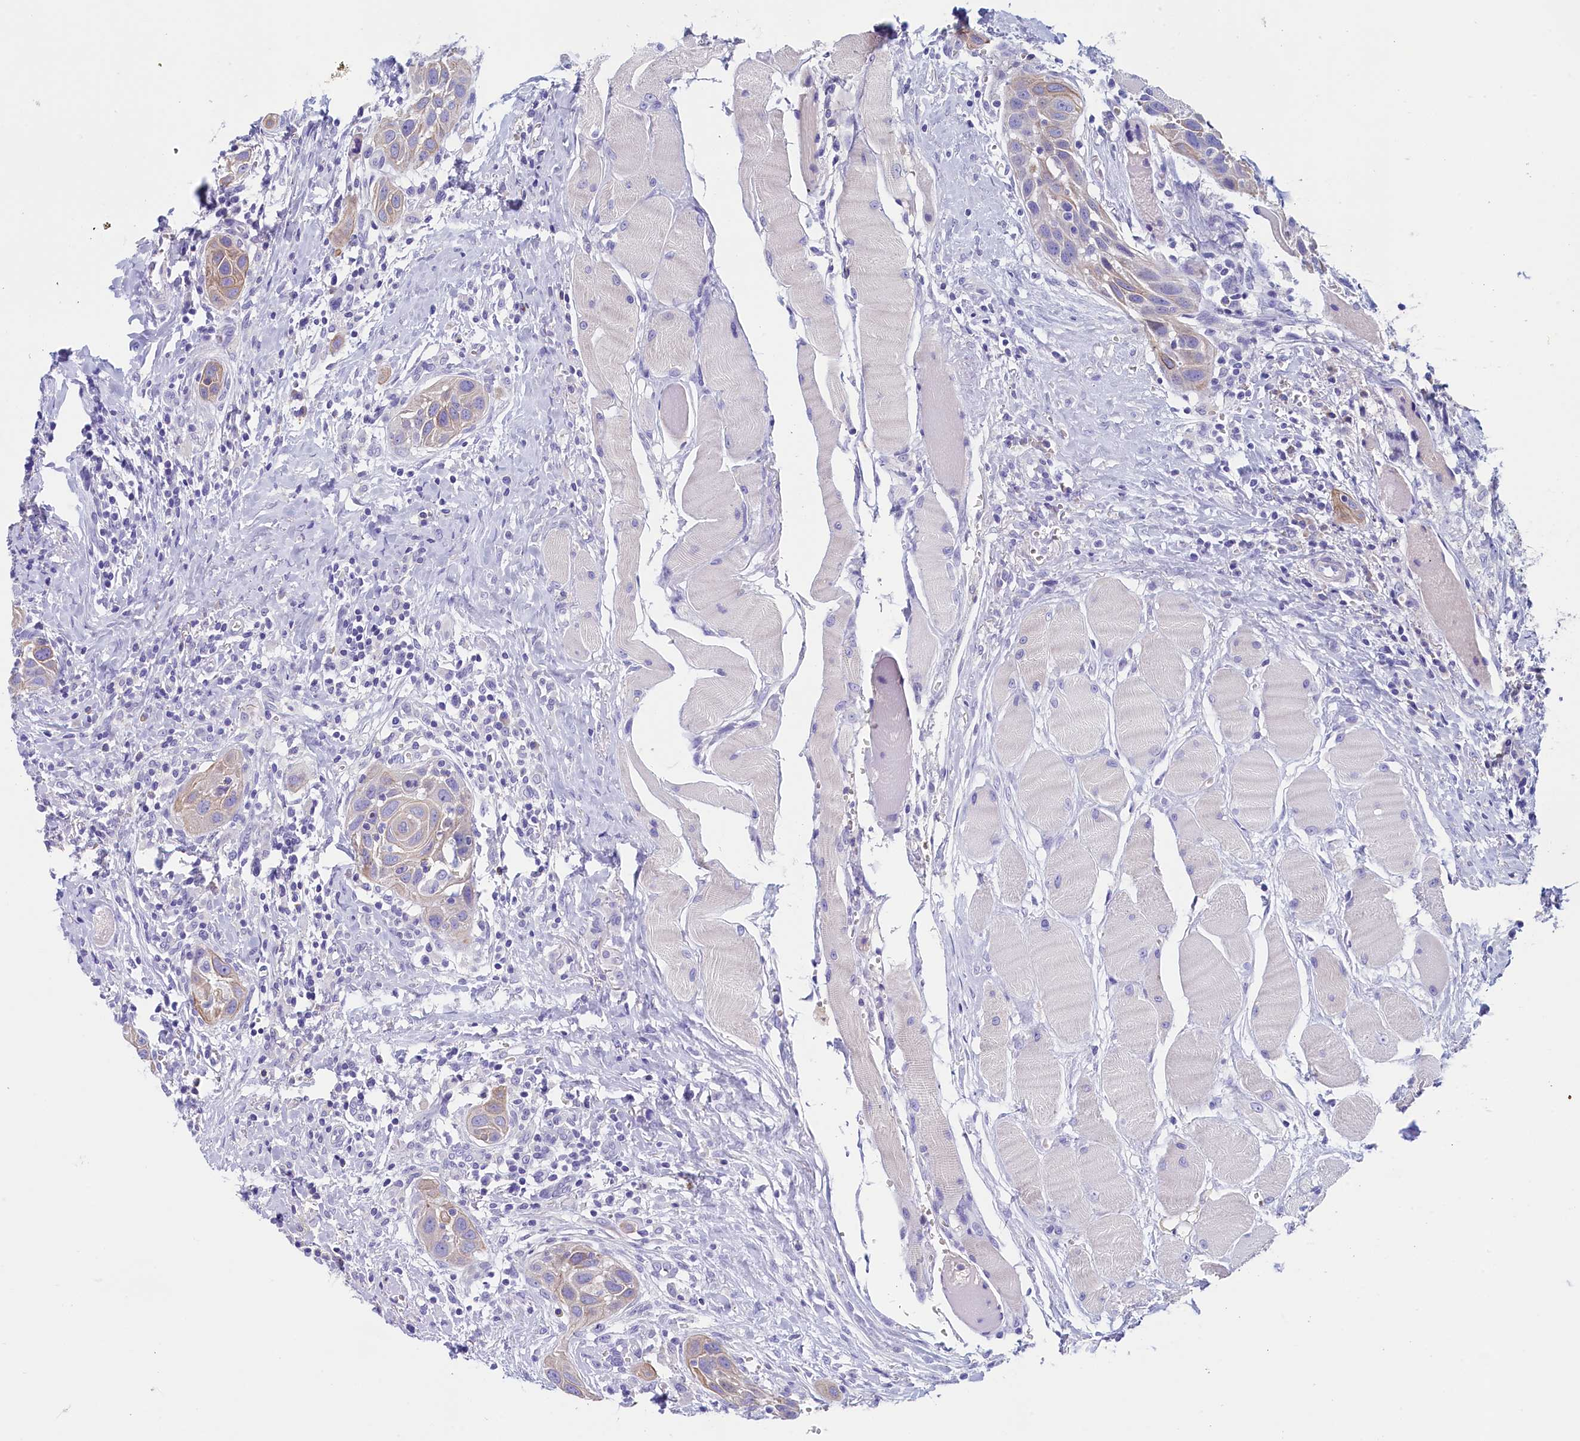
{"staining": {"intensity": "weak", "quantity": "<25%", "location": "cytoplasmic/membranous"}, "tissue": "head and neck cancer", "cell_type": "Tumor cells", "image_type": "cancer", "snomed": [{"axis": "morphology", "description": "Squamous cell carcinoma, NOS"}, {"axis": "topography", "description": "Oral tissue"}, {"axis": "topography", "description": "Head-Neck"}], "caption": "This is a photomicrograph of immunohistochemistry (IHC) staining of head and neck cancer, which shows no expression in tumor cells.", "gene": "GUCA1C", "patient": {"sex": "female", "age": 50}}